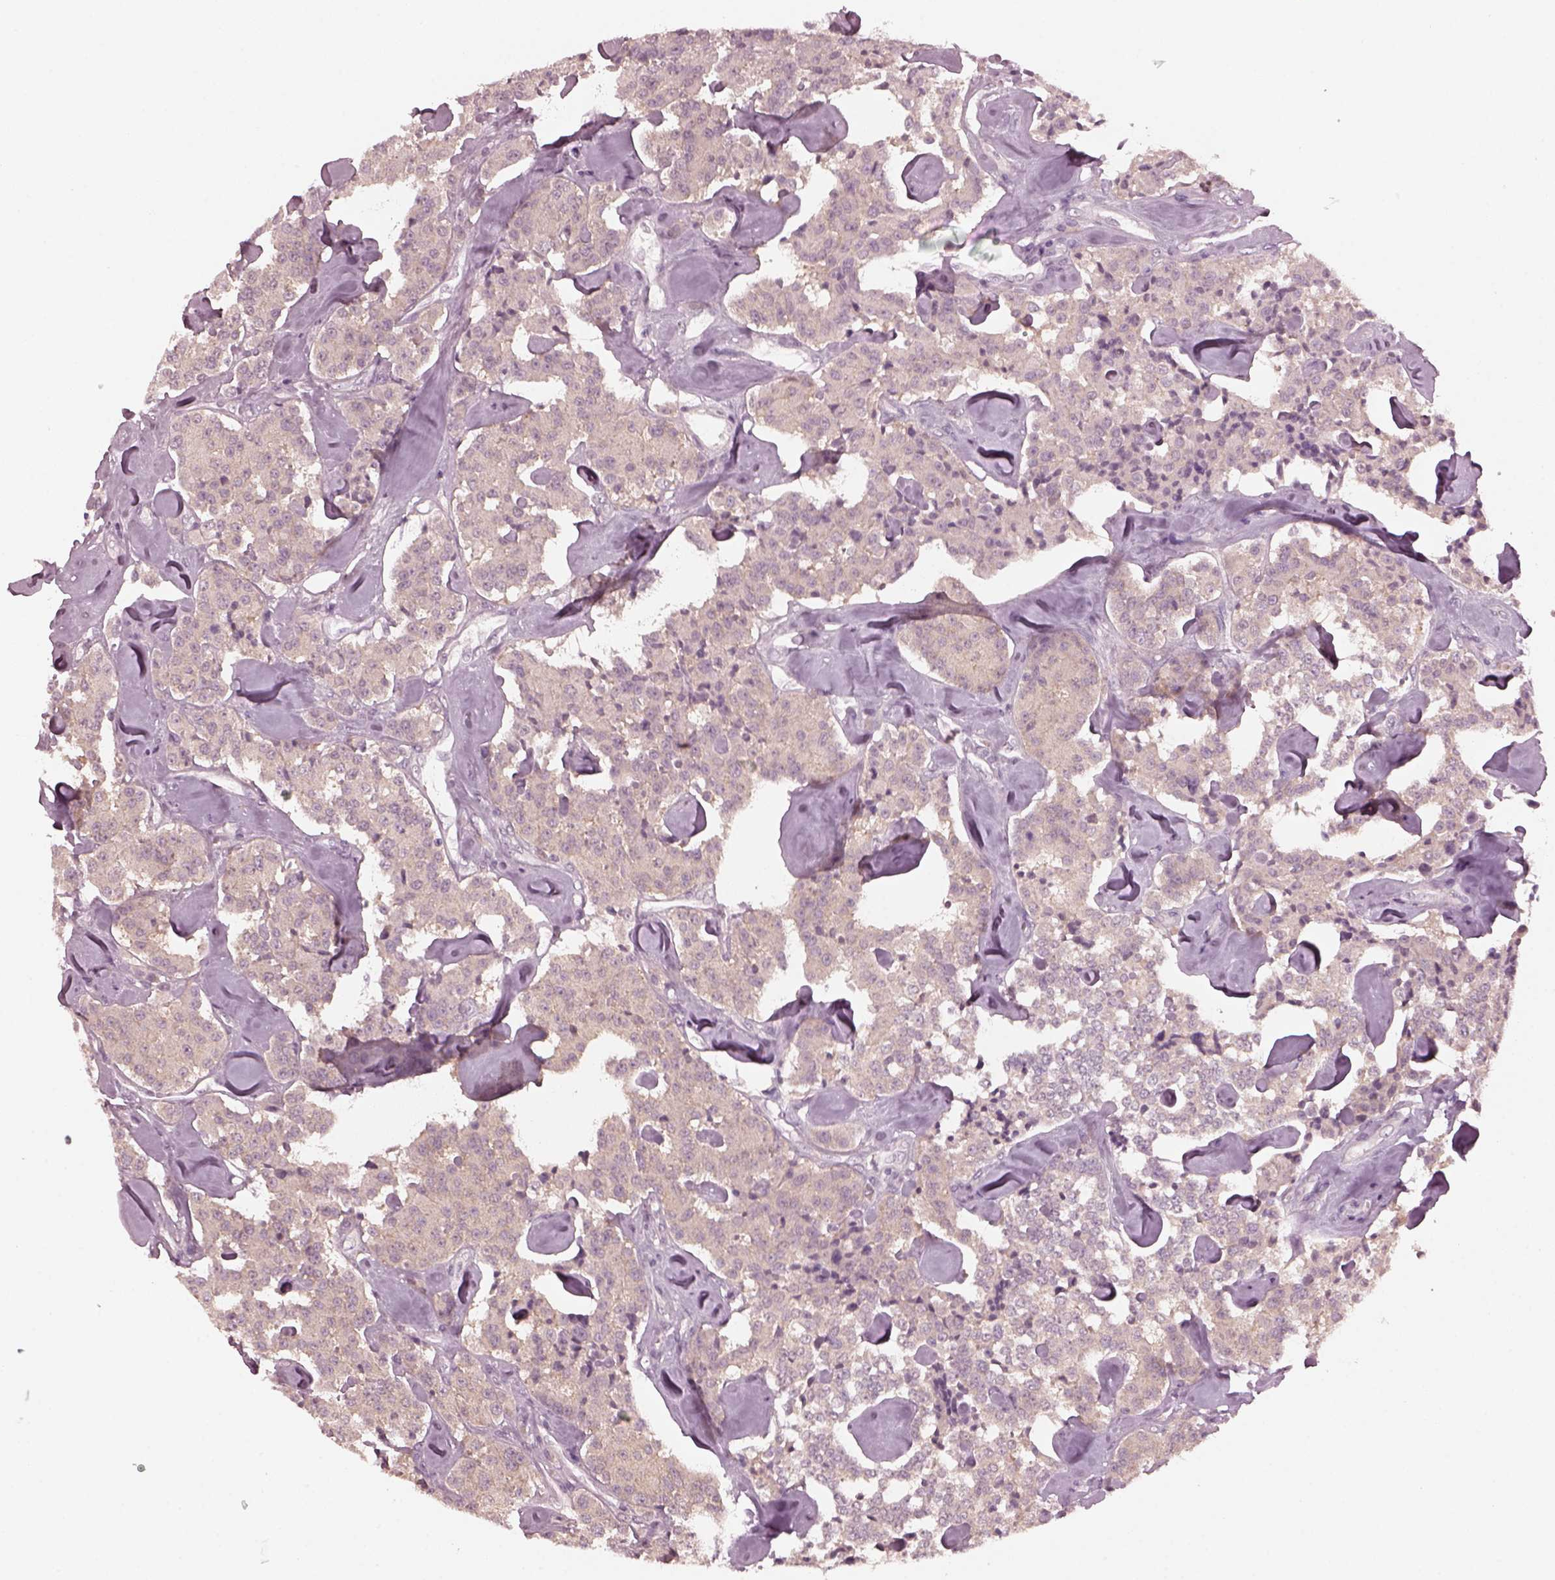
{"staining": {"intensity": "negative", "quantity": "none", "location": "none"}, "tissue": "carcinoid", "cell_type": "Tumor cells", "image_type": "cancer", "snomed": [{"axis": "morphology", "description": "Carcinoid, malignant, NOS"}, {"axis": "topography", "description": "Pancreas"}], "caption": "Tumor cells are negative for protein expression in human carcinoid.", "gene": "RGS7", "patient": {"sex": "male", "age": 41}}